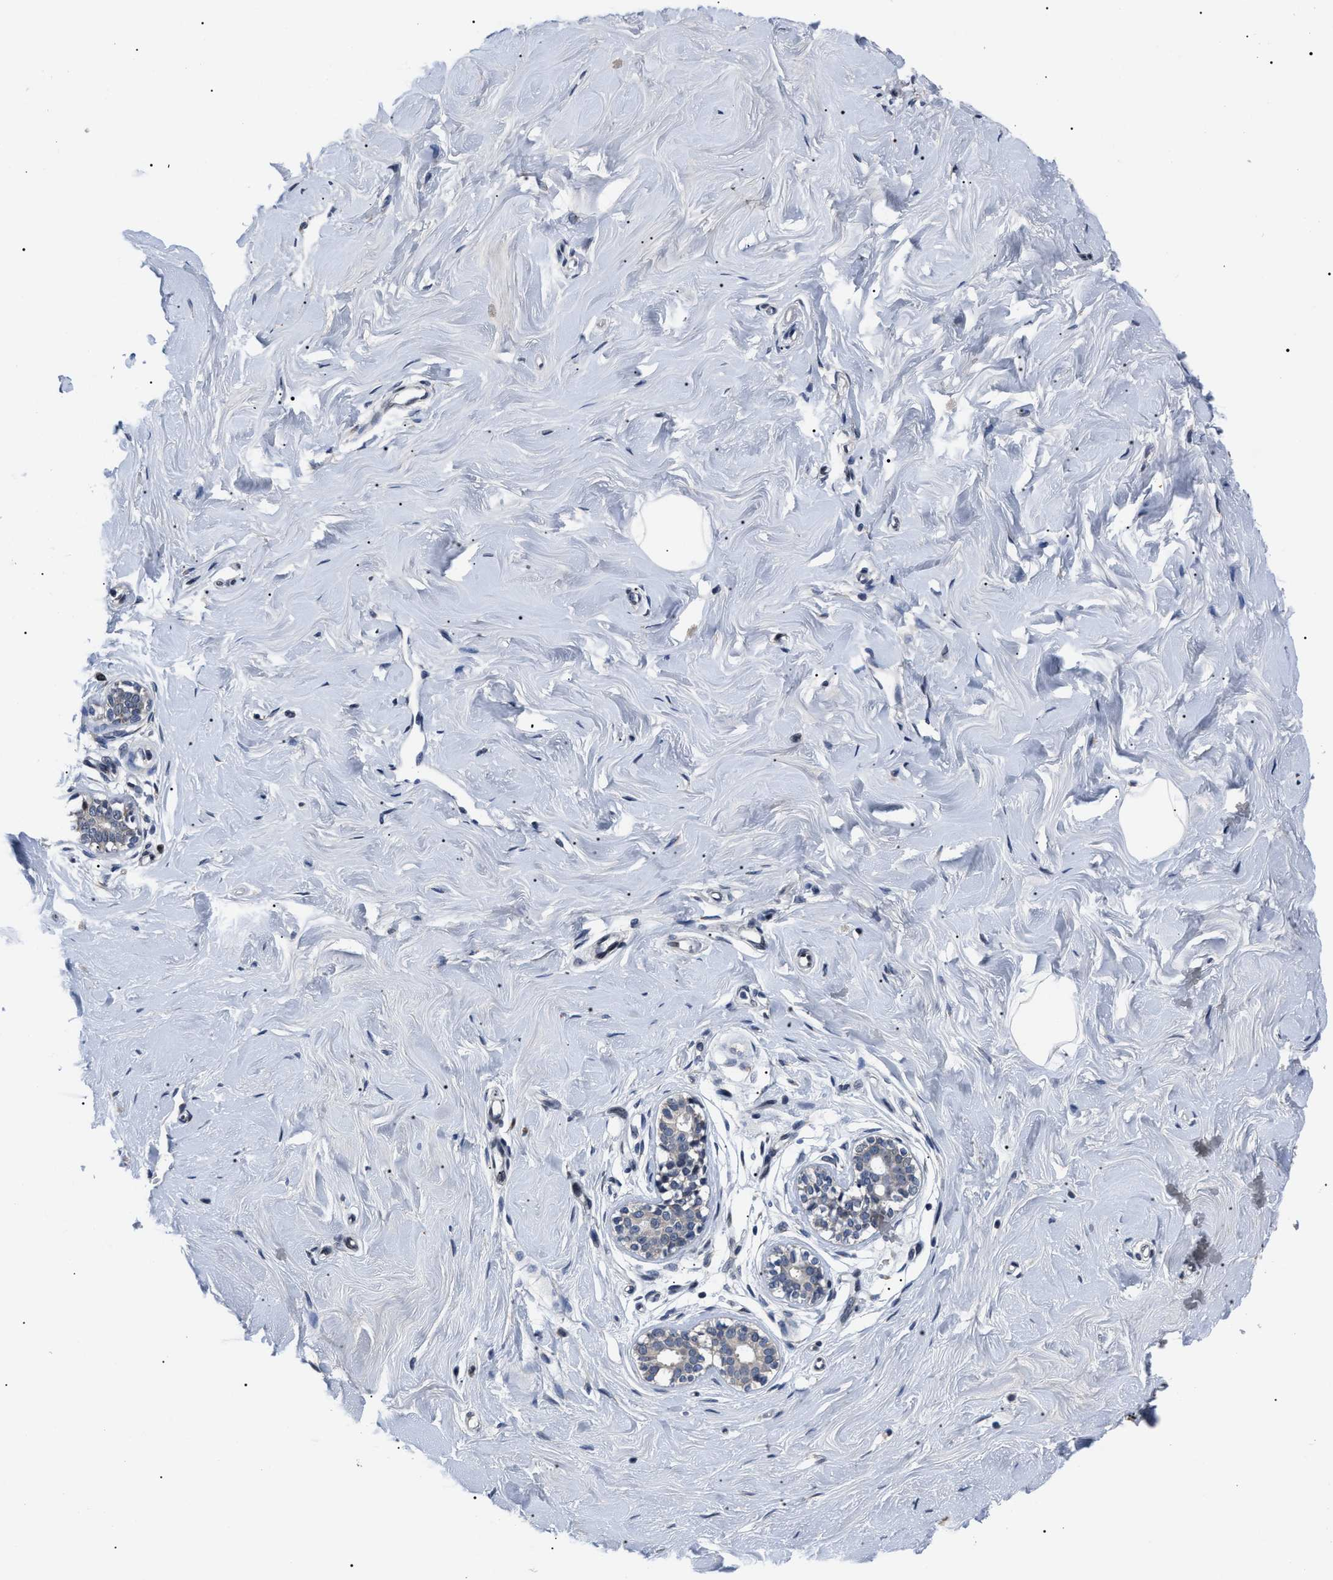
{"staining": {"intensity": "negative", "quantity": "none", "location": "none"}, "tissue": "breast", "cell_type": "Adipocytes", "image_type": "normal", "snomed": [{"axis": "morphology", "description": "Normal tissue, NOS"}, {"axis": "topography", "description": "Breast"}], "caption": "Immunohistochemistry (IHC) micrograph of normal breast: breast stained with DAB shows no significant protein positivity in adipocytes. (DAB (3,3'-diaminobenzidine) IHC, high magnification).", "gene": "LRRC14", "patient": {"sex": "female", "age": 23}}